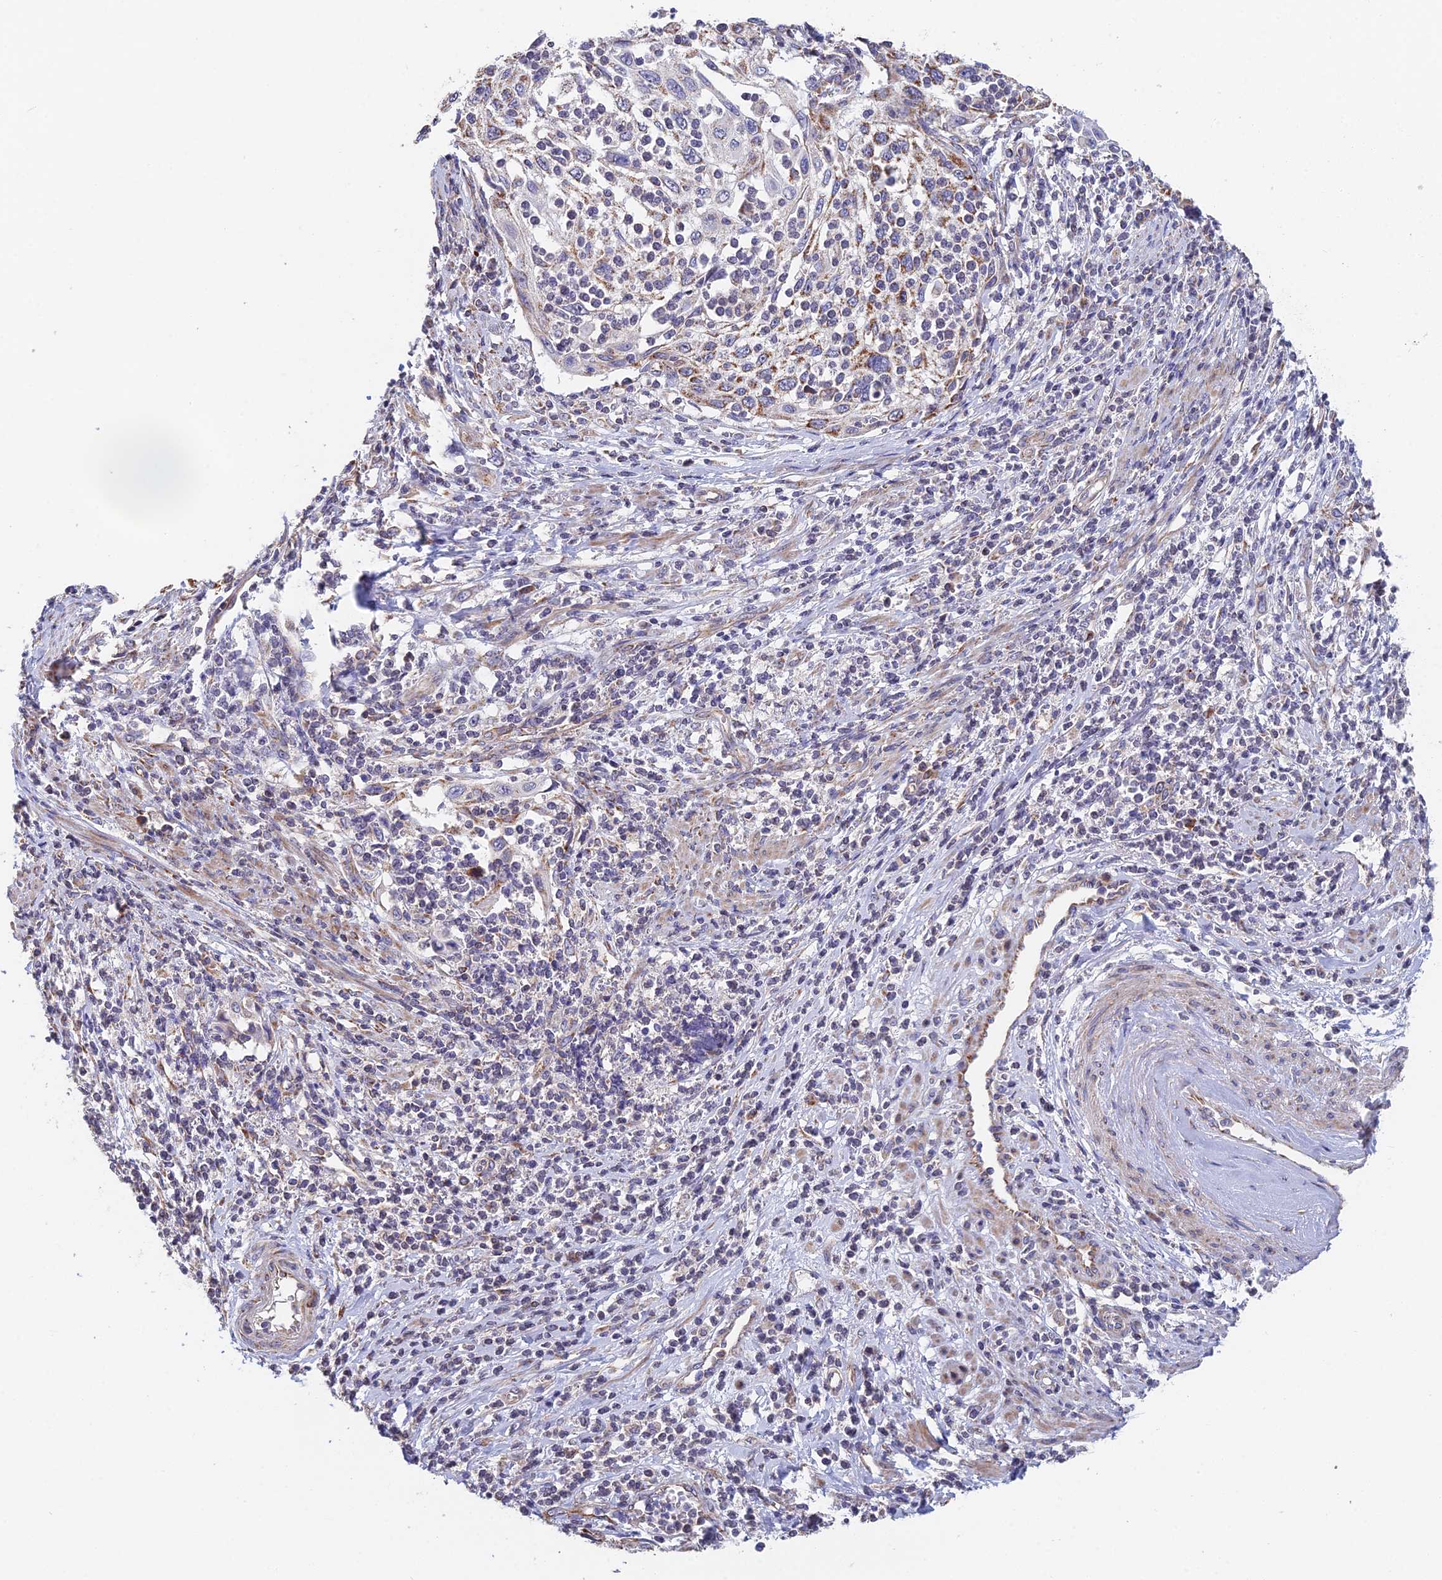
{"staining": {"intensity": "moderate", "quantity": "<25%", "location": "cytoplasmic/membranous"}, "tissue": "cervical cancer", "cell_type": "Tumor cells", "image_type": "cancer", "snomed": [{"axis": "morphology", "description": "Squamous cell carcinoma, NOS"}, {"axis": "topography", "description": "Cervix"}], "caption": "Moderate cytoplasmic/membranous expression is appreciated in approximately <25% of tumor cells in squamous cell carcinoma (cervical).", "gene": "ECSIT", "patient": {"sex": "female", "age": 70}}